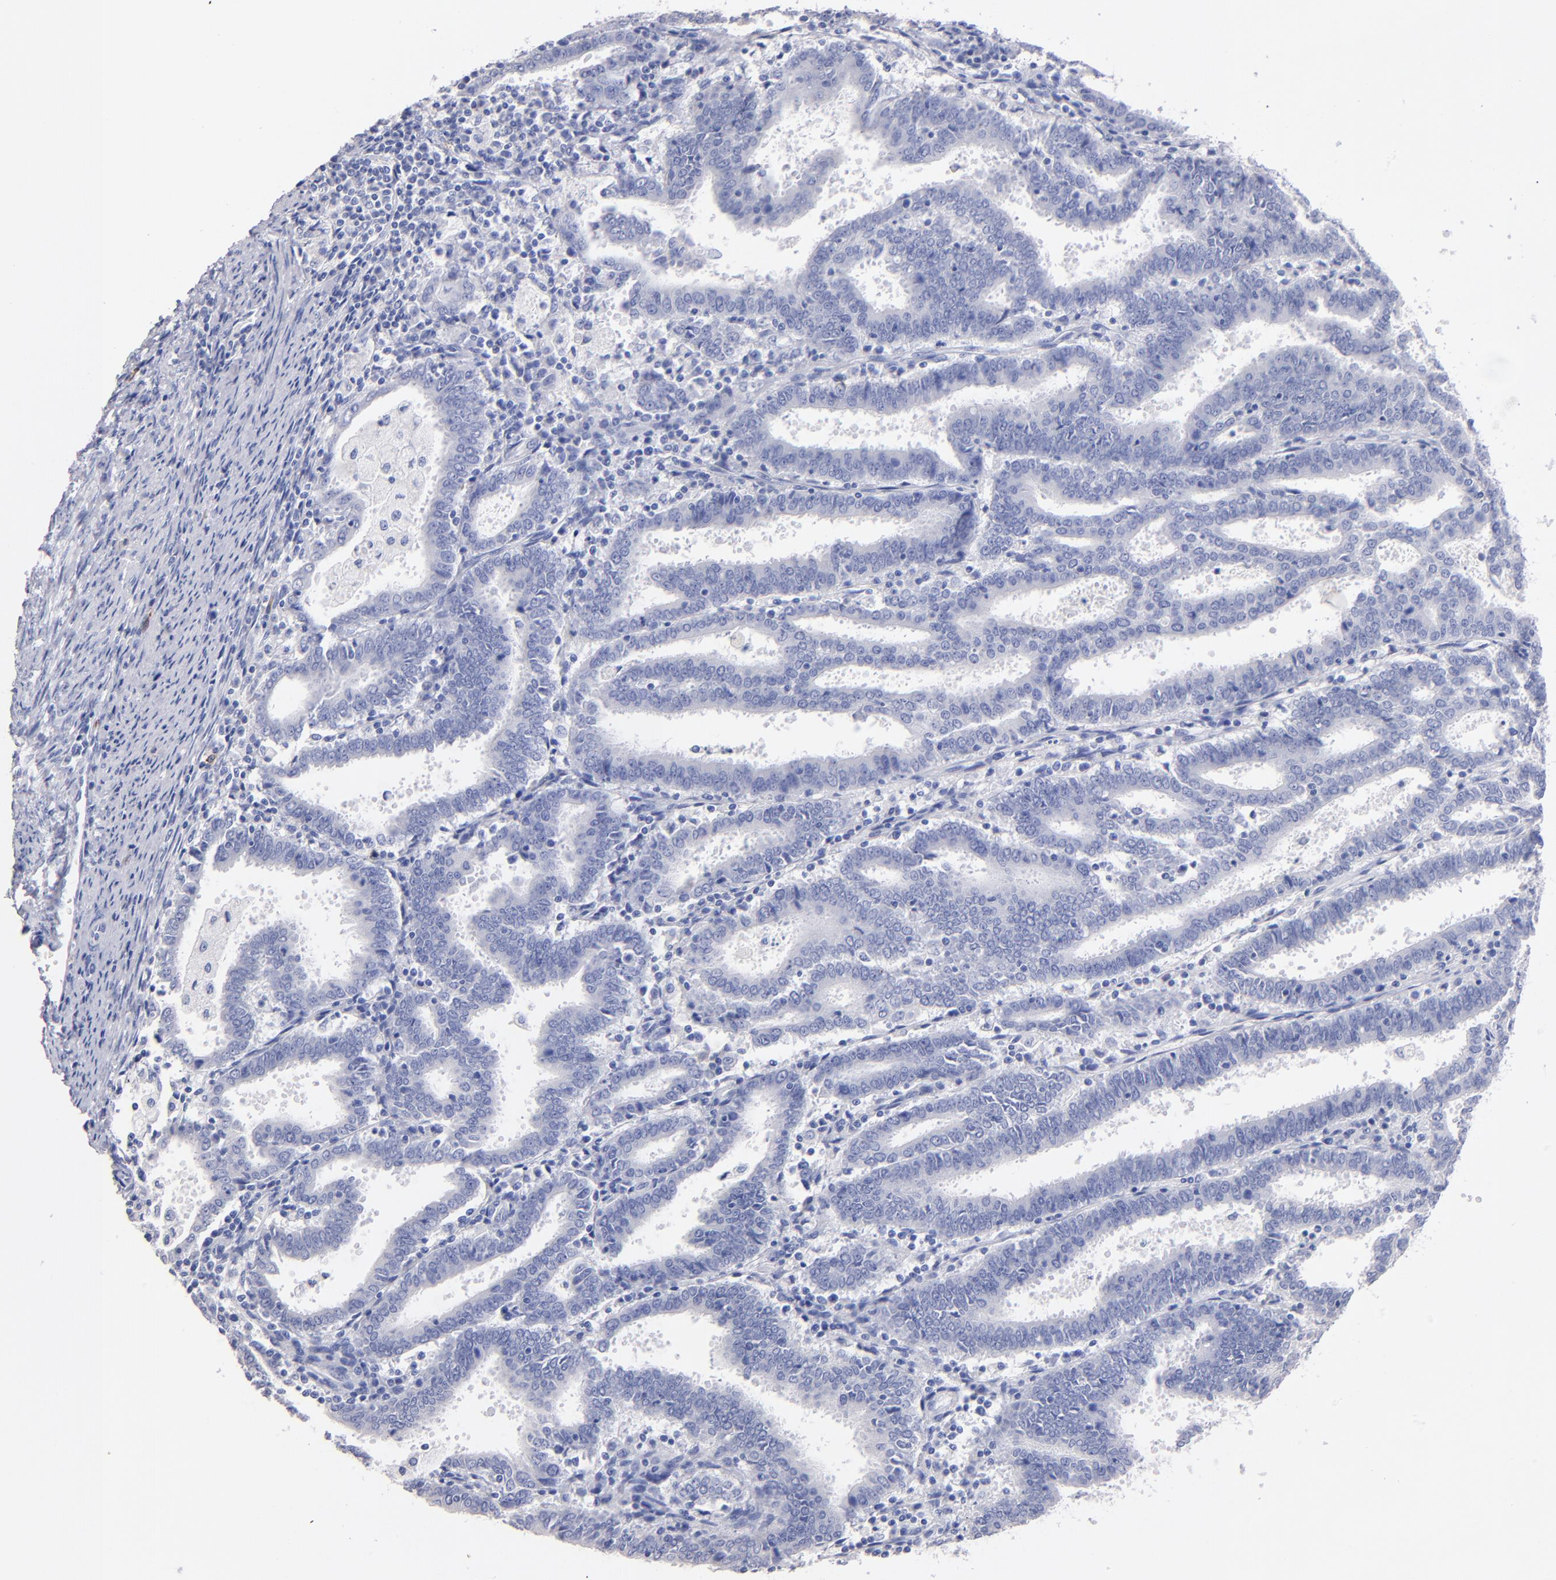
{"staining": {"intensity": "negative", "quantity": "none", "location": "none"}, "tissue": "endometrial cancer", "cell_type": "Tumor cells", "image_type": "cancer", "snomed": [{"axis": "morphology", "description": "Adenocarcinoma, NOS"}, {"axis": "topography", "description": "Uterus"}], "caption": "This is an immunohistochemistry photomicrograph of human endometrial adenocarcinoma. There is no staining in tumor cells.", "gene": "KIT", "patient": {"sex": "female", "age": 83}}